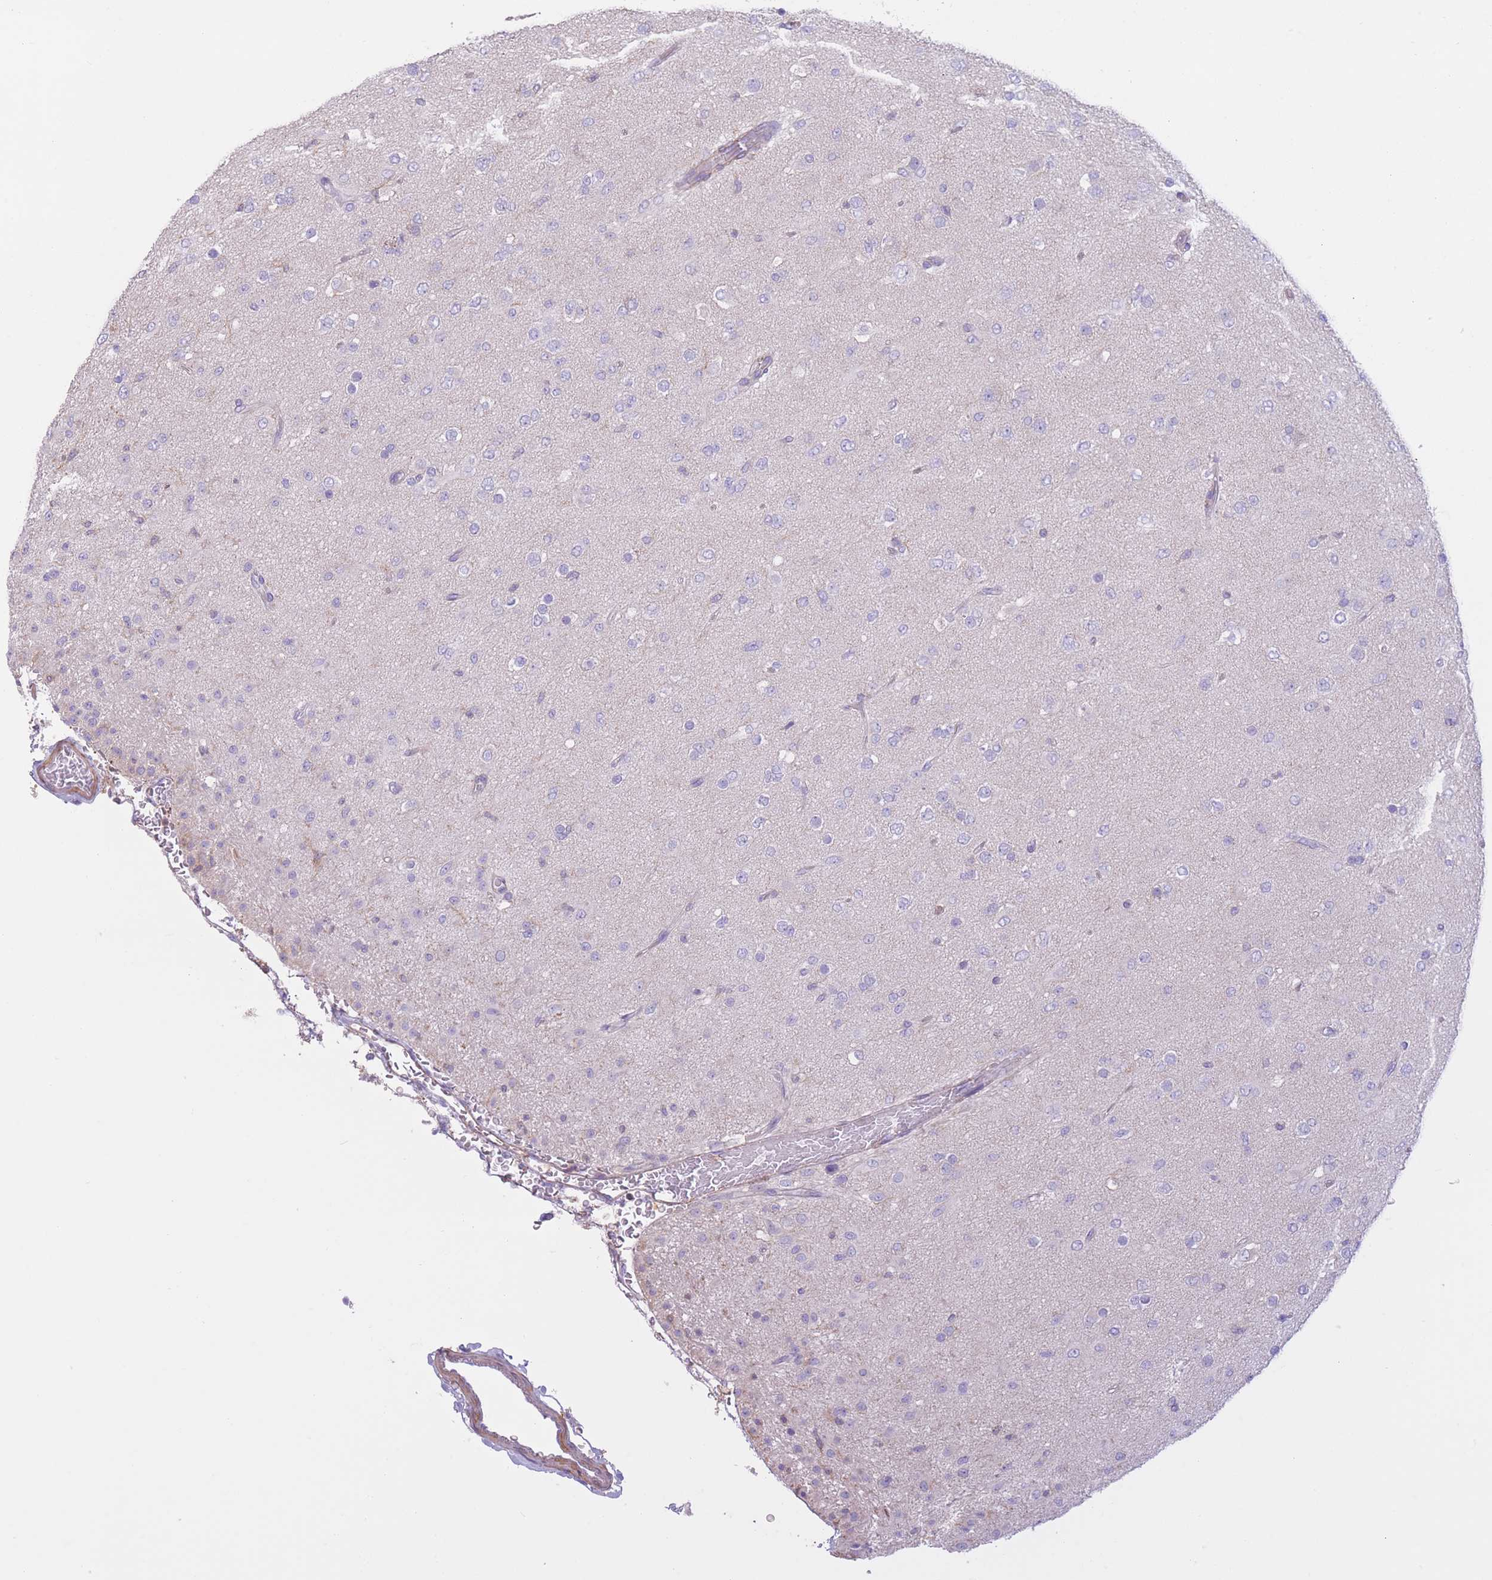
{"staining": {"intensity": "negative", "quantity": "none", "location": "none"}, "tissue": "glioma", "cell_type": "Tumor cells", "image_type": "cancer", "snomed": [{"axis": "morphology", "description": "Glioma, malignant, Low grade"}, {"axis": "topography", "description": "Brain"}], "caption": "Human glioma stained for a protein using IHC demonstrates no expression in tumor cells.", "gene": "PDHA1", "patient": {"sex": "male", "age": 65}}